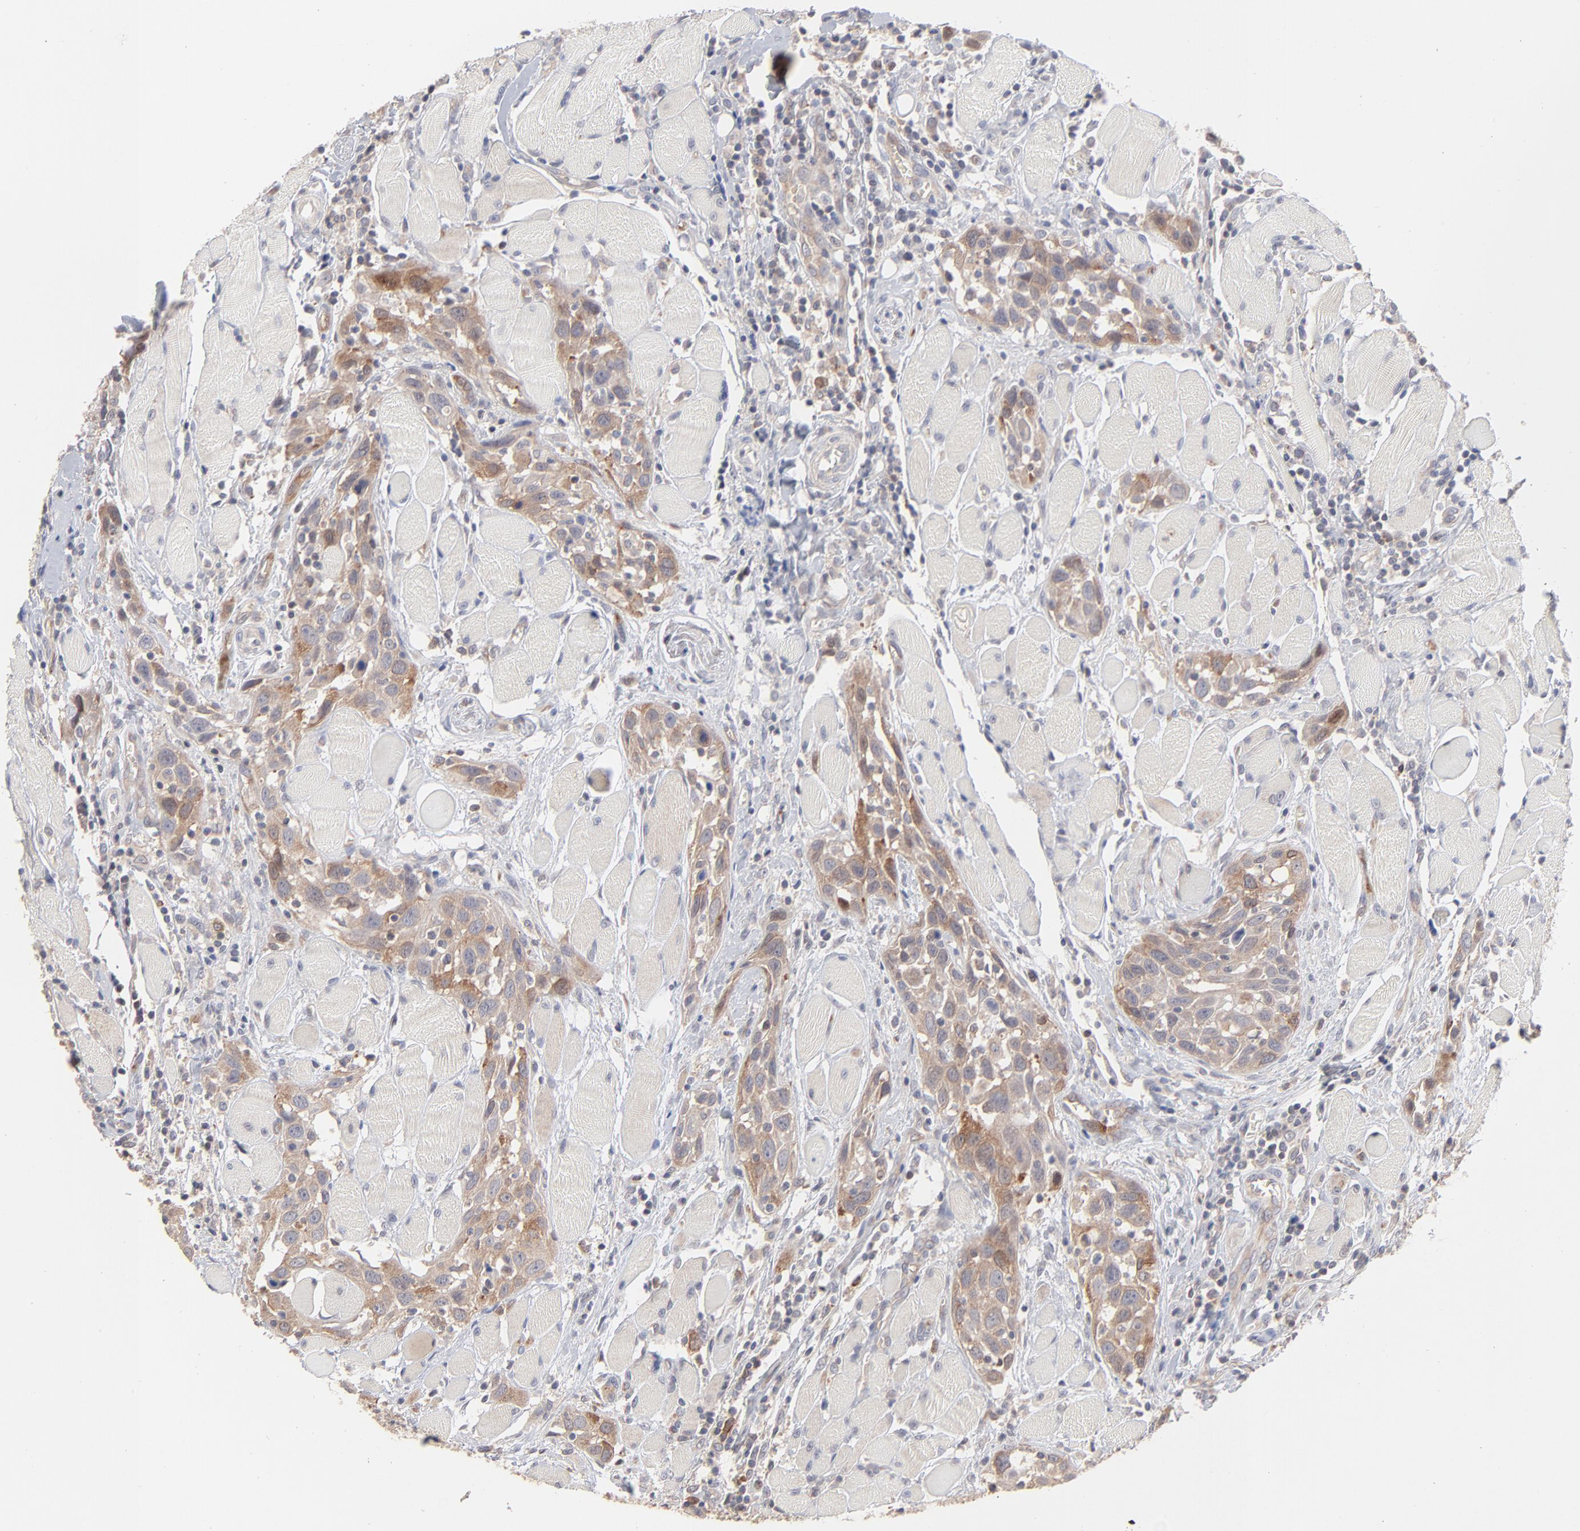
{"staining": {"intensity": "weak", "quantity": ">75%", "location": "cytoplasmic/membranous"}, "tissue": "head and neck cancer", "cell_type": "Tumor cells", "image_type": "cancer", "snomed": [{"axis": "morphology", "description": "Squamous cell carcinoma, NOS"}, {"axis": "topography", "description": "Oral tissue"}, {"axis": "topography", "description": "Head-Neck"}], "caption": "Protein staining of squamous cell carcinoma (head and neck) tissue shows weak cytoplasmic/membranous staining in about >75% of tumor cells. (DAB IHC, brown staining for protein, blue staining for nuclei).", "gene": "IVNS1ABP", "patient": {"sex": "female", "age": 50}}